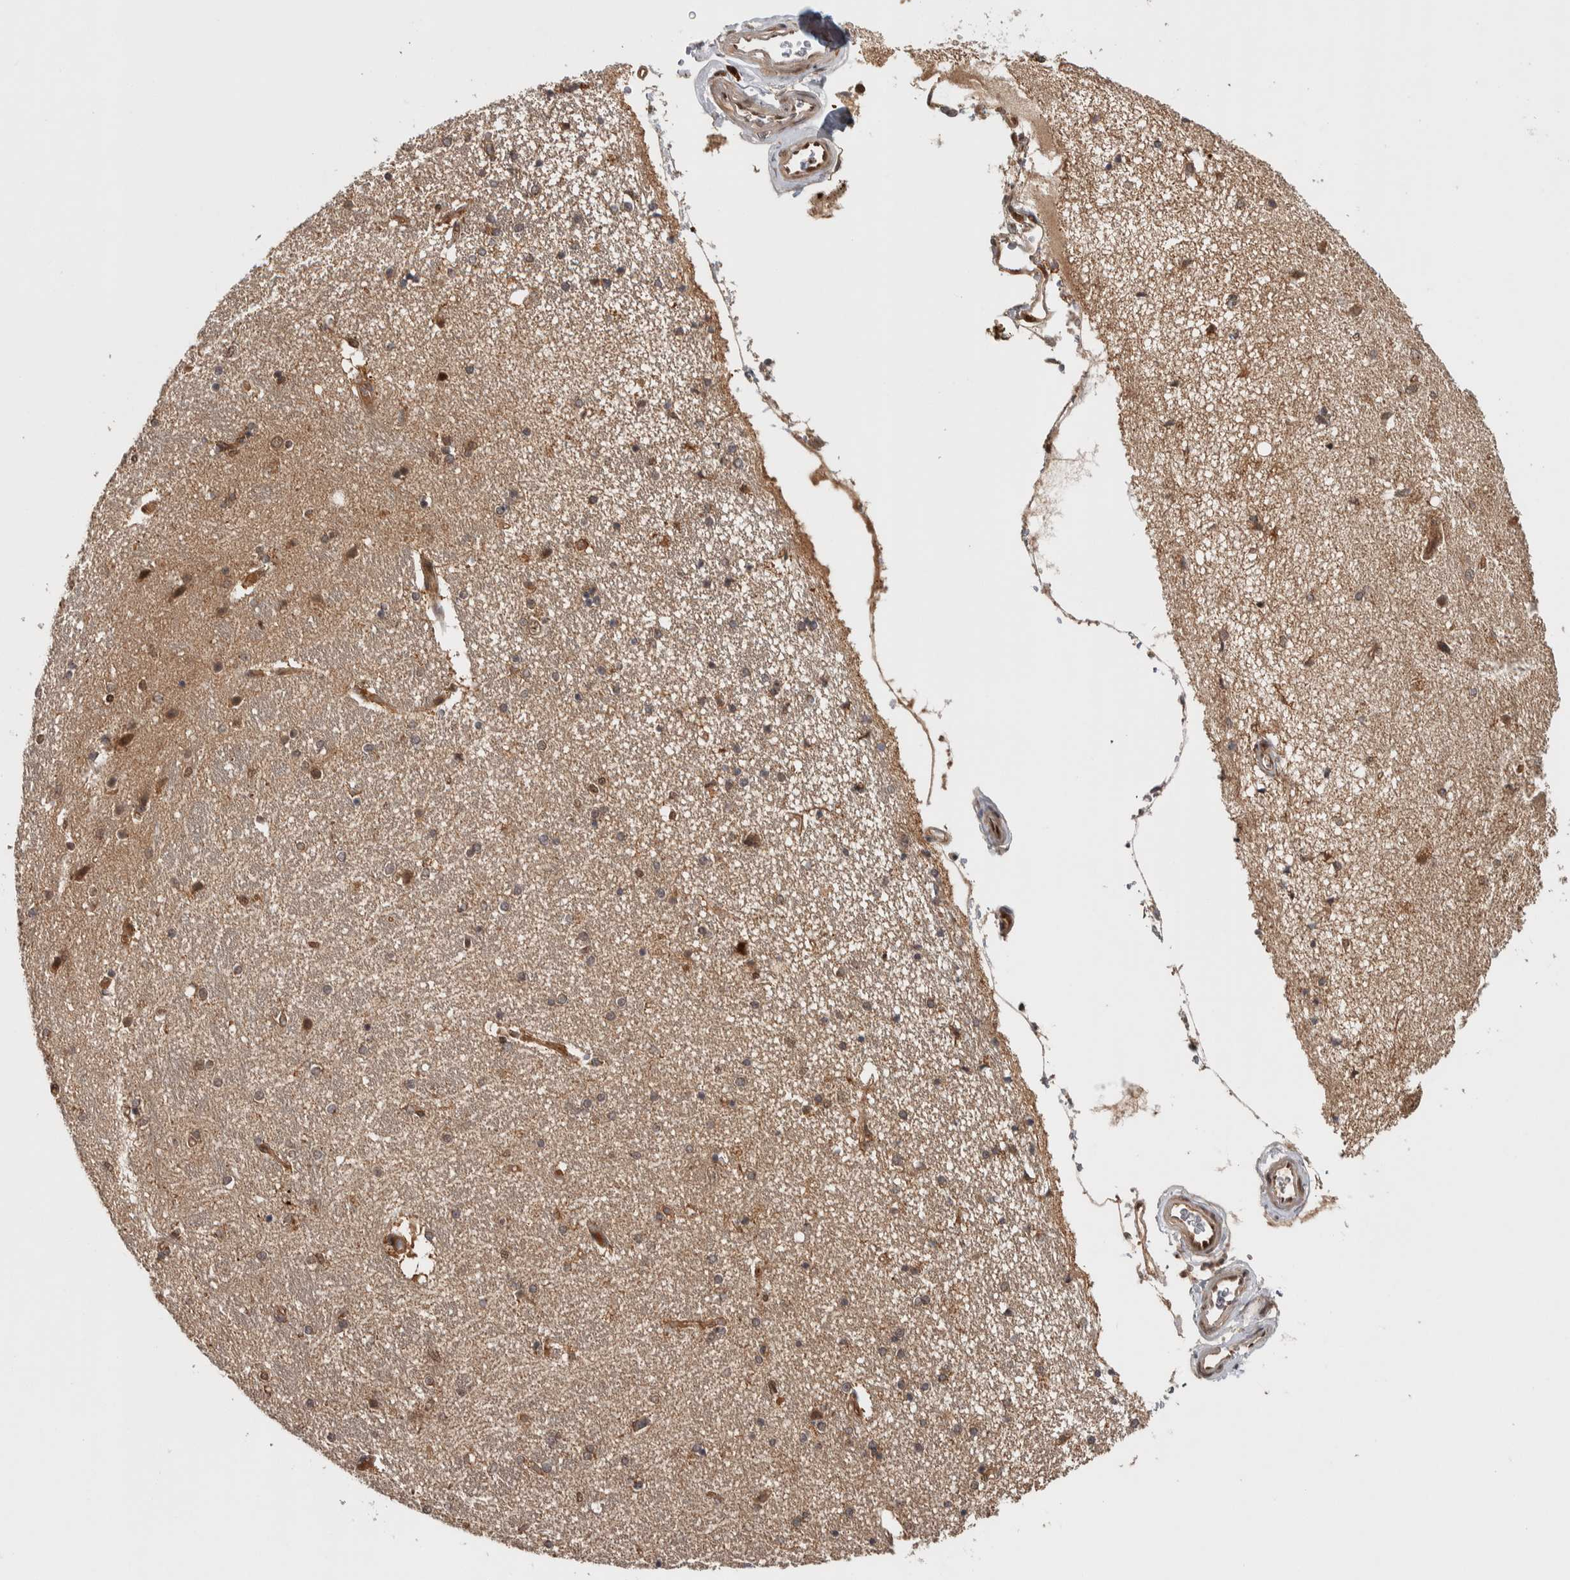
{"staining": {"intensity": "moderate", "quantity": "25%-75%", "location": "nuclear"}, "tissue": "hippocampus", "cell_type": "Glial cells", "image_type": "normal", "snomed": [{"axis": "morphology", "description": "Normal tissue, NOS"}, {"axis": "topography", "description": "Hippocampus"}], "caption": "A brown stain labels moderate nuclear positivity of a protein in glial cells of normal hippocampus. (Stains: DAB (3,3'-diaminobenzidine) in brown, nuclei in blue, Microscopy: brightfield microscopy at high magnification).", "gene": "RPS6KA4", "patient": {"sex": "female", "age": 54}}